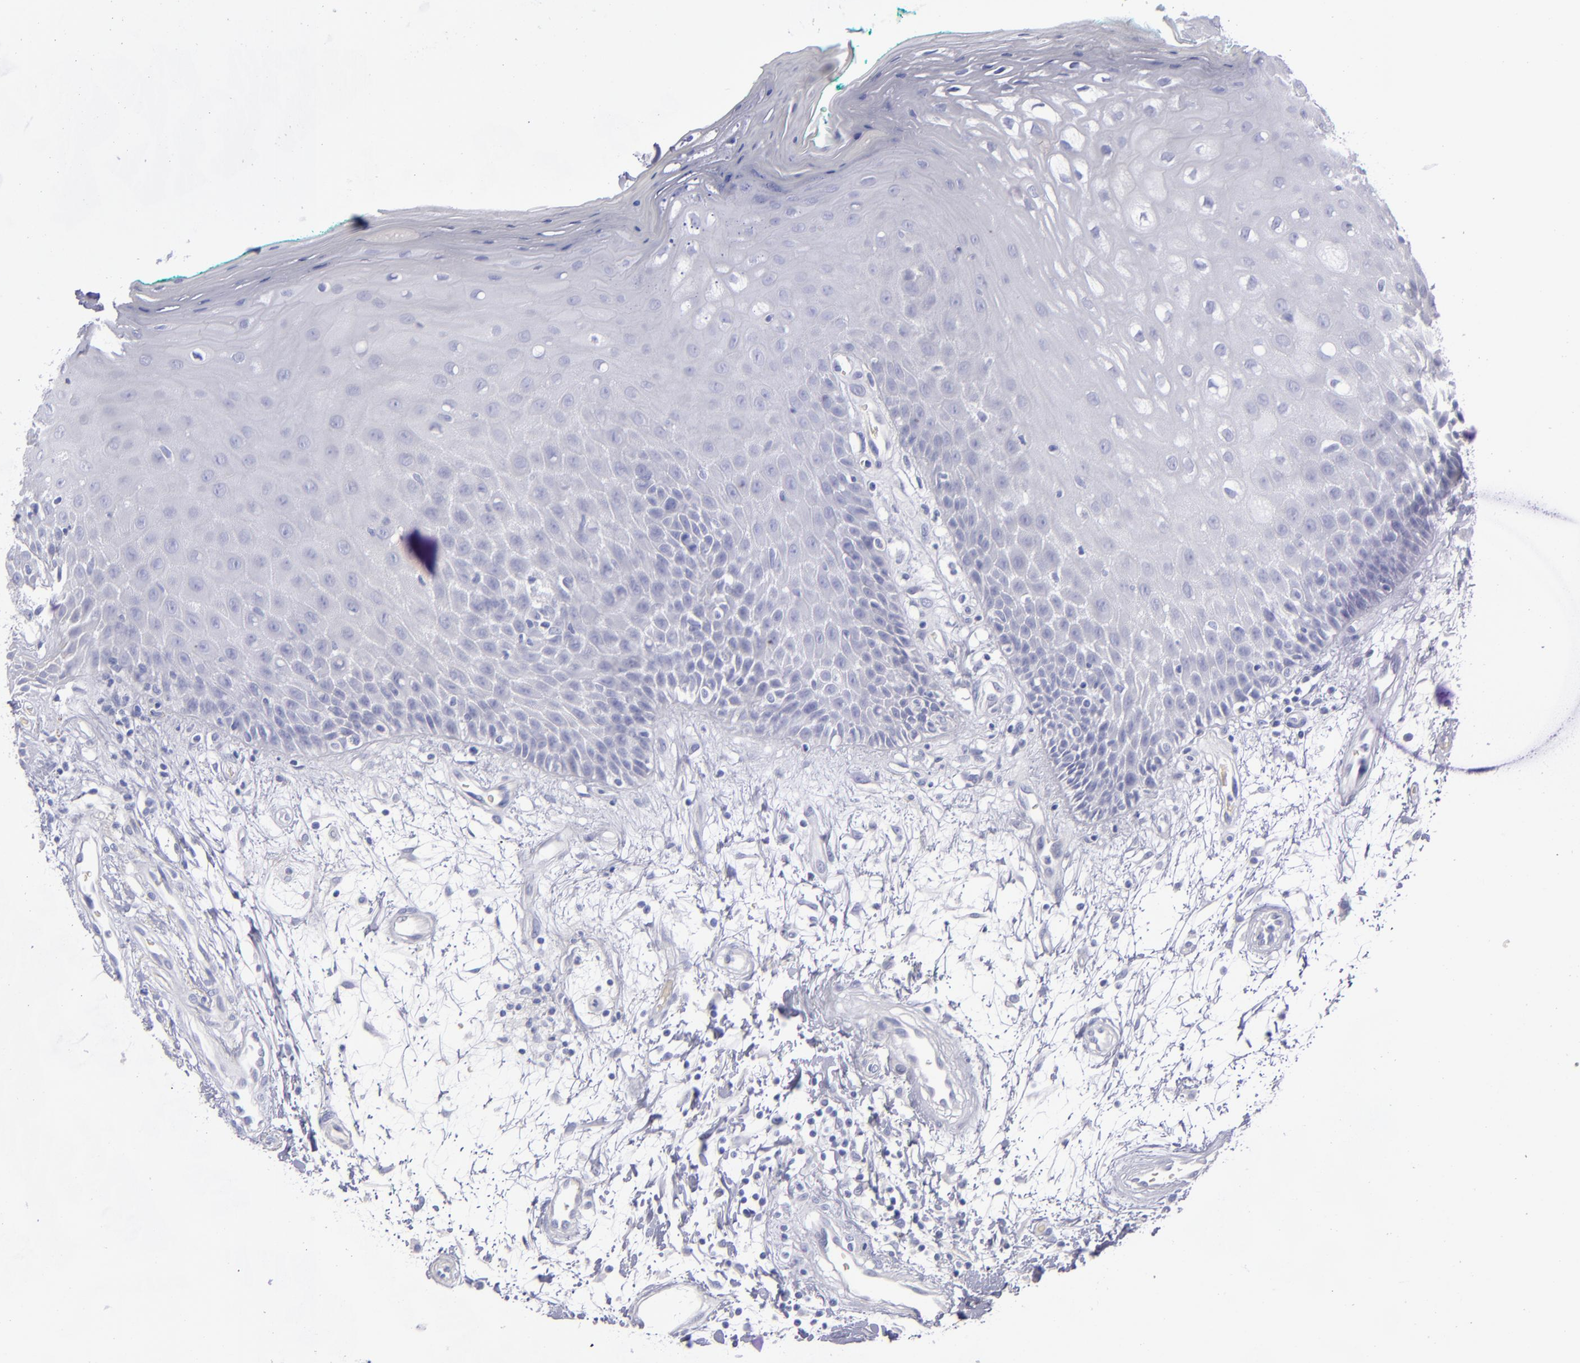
{"staining": {"intensity": "negative", "quantity": "none", "location": "none"}, "tissue": "oral mucosa", "cell_type": "Squamous epithelial cells", "image_type": "normal", "snomed": [{"axis": "morphology", "description": "Normal tissue, NOS"}, {"axis": "morphology", "description": "Squamous cell carcinoma, NOS"}, {"axis": "topography", "description": "Skeletal muscle"}, {"axis": "topography", "description": "Oral tissue"}, {"axis": "topography", "description": "Head-Neck"}], "caption": "Immunohistochemistry (IHC) image of unremarkable human oral mucosa stained for a protein (brown), which demonstrates no staining in squamous epithelial cells.", "gene": "CD22", "patient": {"sex": "female", "age": 84}}